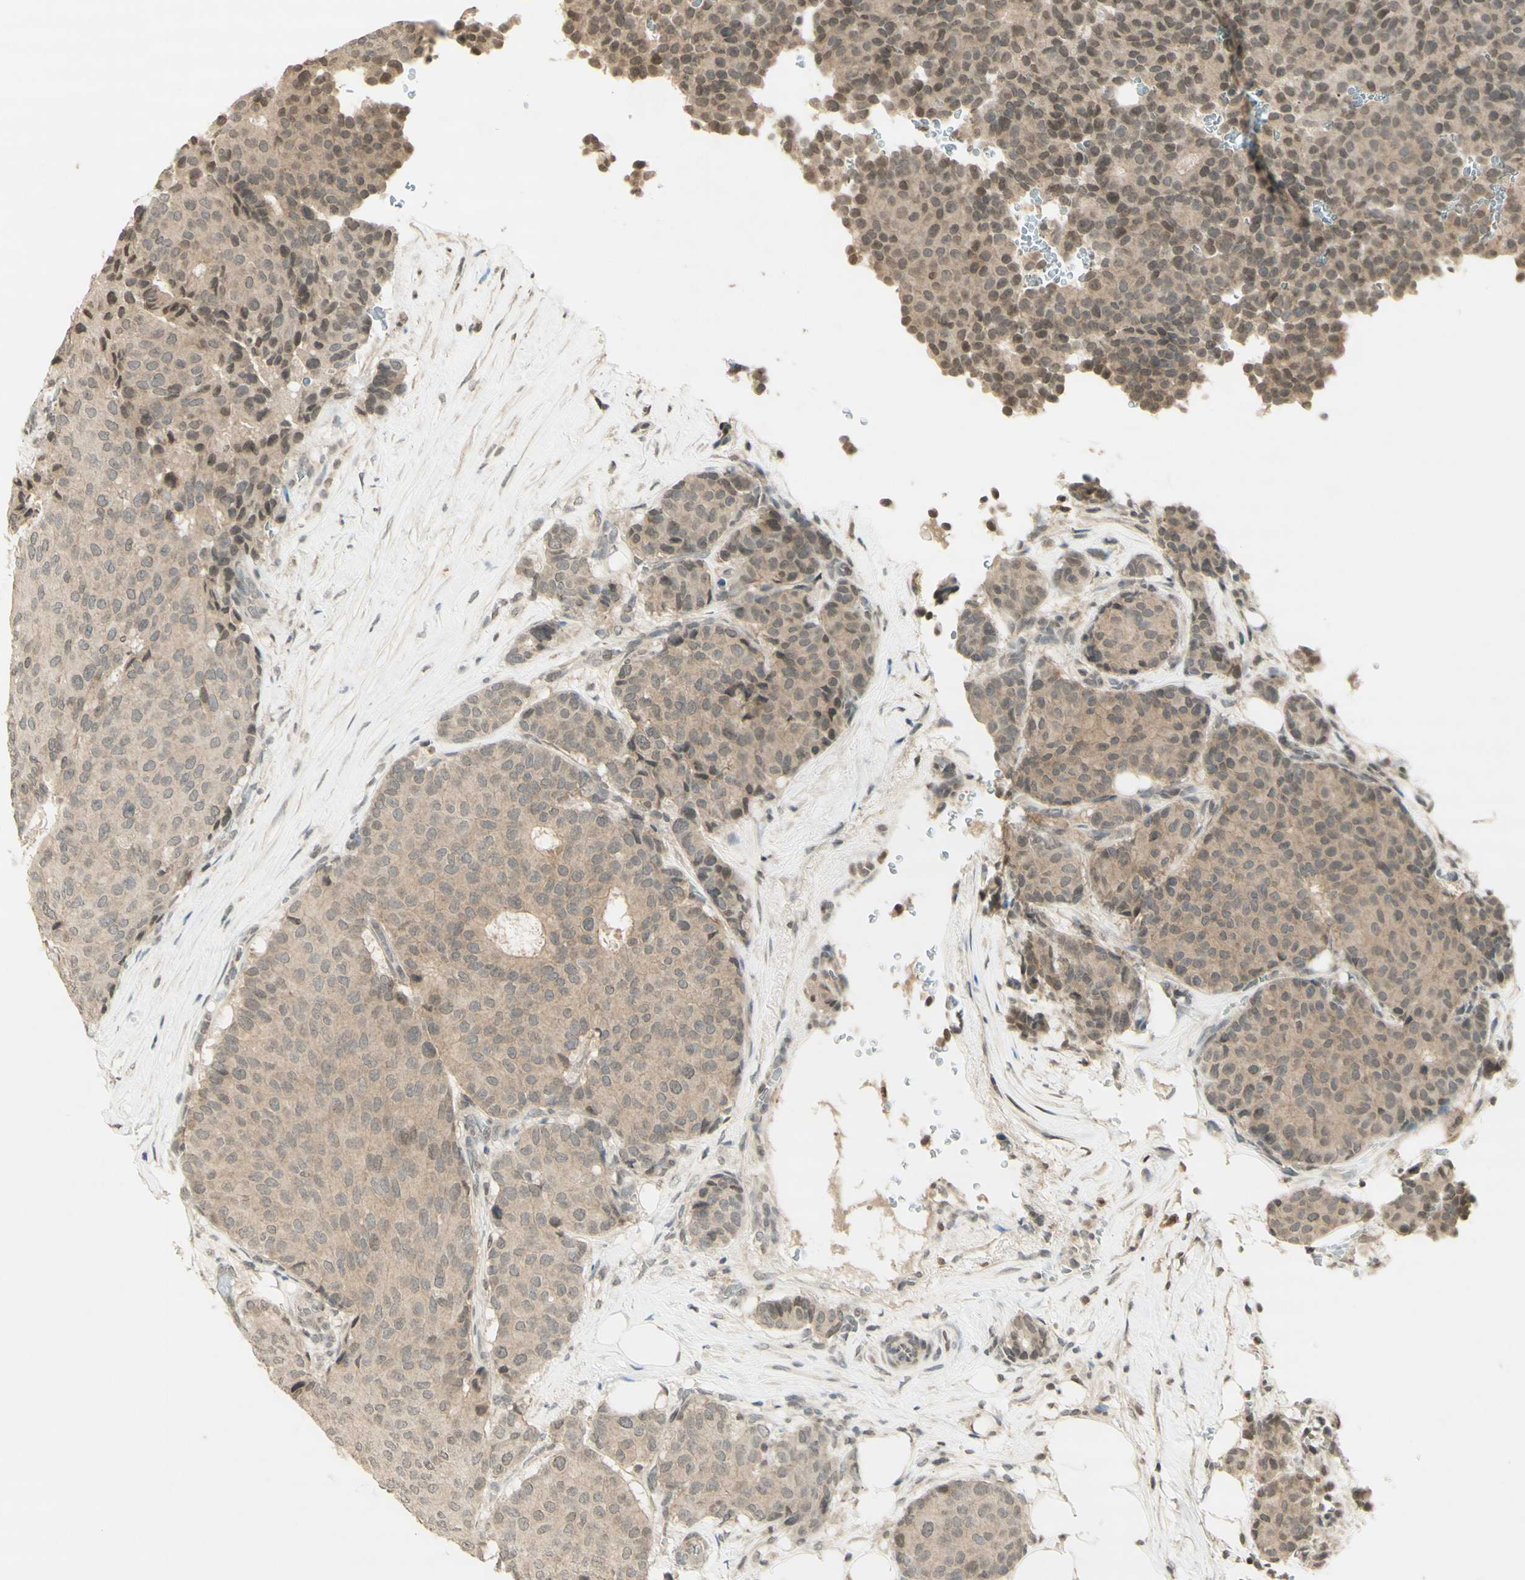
{"staining": {"intensity": "weak", "quantity": ">75%", "location": "cytoplasmic/membranous"}, "tissue": "breast cancer", "cell_type": "Tumor cells", "image_type": "cancer", "snomed": [{"axis": "morphology", "description": "Duct carcinoma"}, {"axis": "topography", "description": "Breast"}], "caption": "Breast cancer stained with immunohistochemistry reveals weak cytoplasmic/membranous staining in about >75% of tumor cells. (DAB (3,3'-diaminobenzidine) IHC with brightfield microscopy, high magnification).", "gene": "GLI1", "patient": {"sex": "female", "age": 75}}